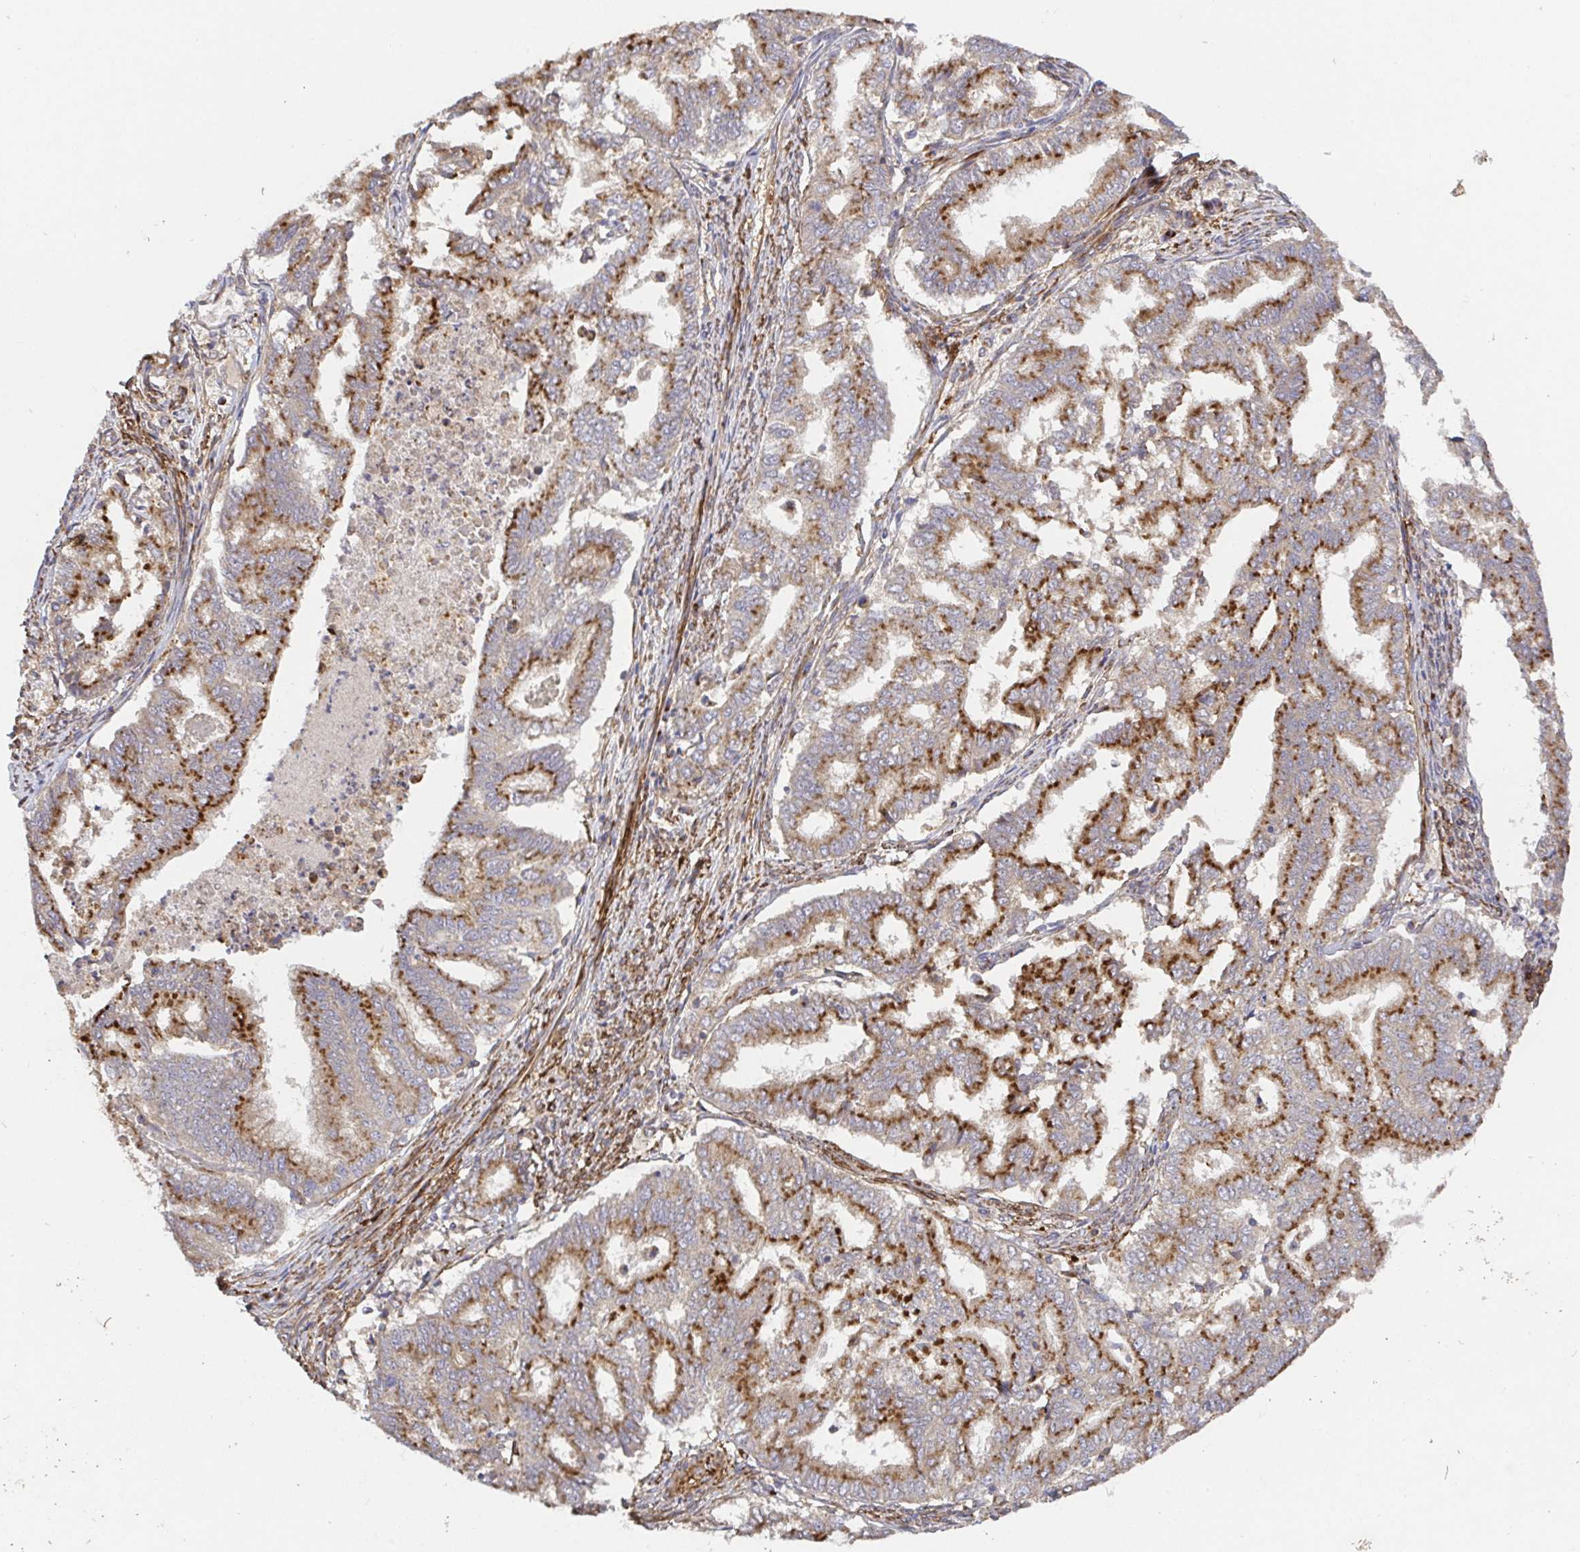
{"staining": {"intensity": "strong", "quantity": ">75%", "location": "cytoplasmic/membranous"}, "tissue": "endometrial cancer", "cell_type": "Tumor cells", "image_type": "cancer", "snomed": [{"axis": "morphology", "description": "Adenocarcinoma, NOS"}, {"axis": "topography", "description": "Endometrium"}], "caption": "Endometrial adenocarcinoma stained with a protein marker exhibits strong staining in tumor cells.", "gene": "TM9SF4", "patient": {"sex": "female", "age": 79}}